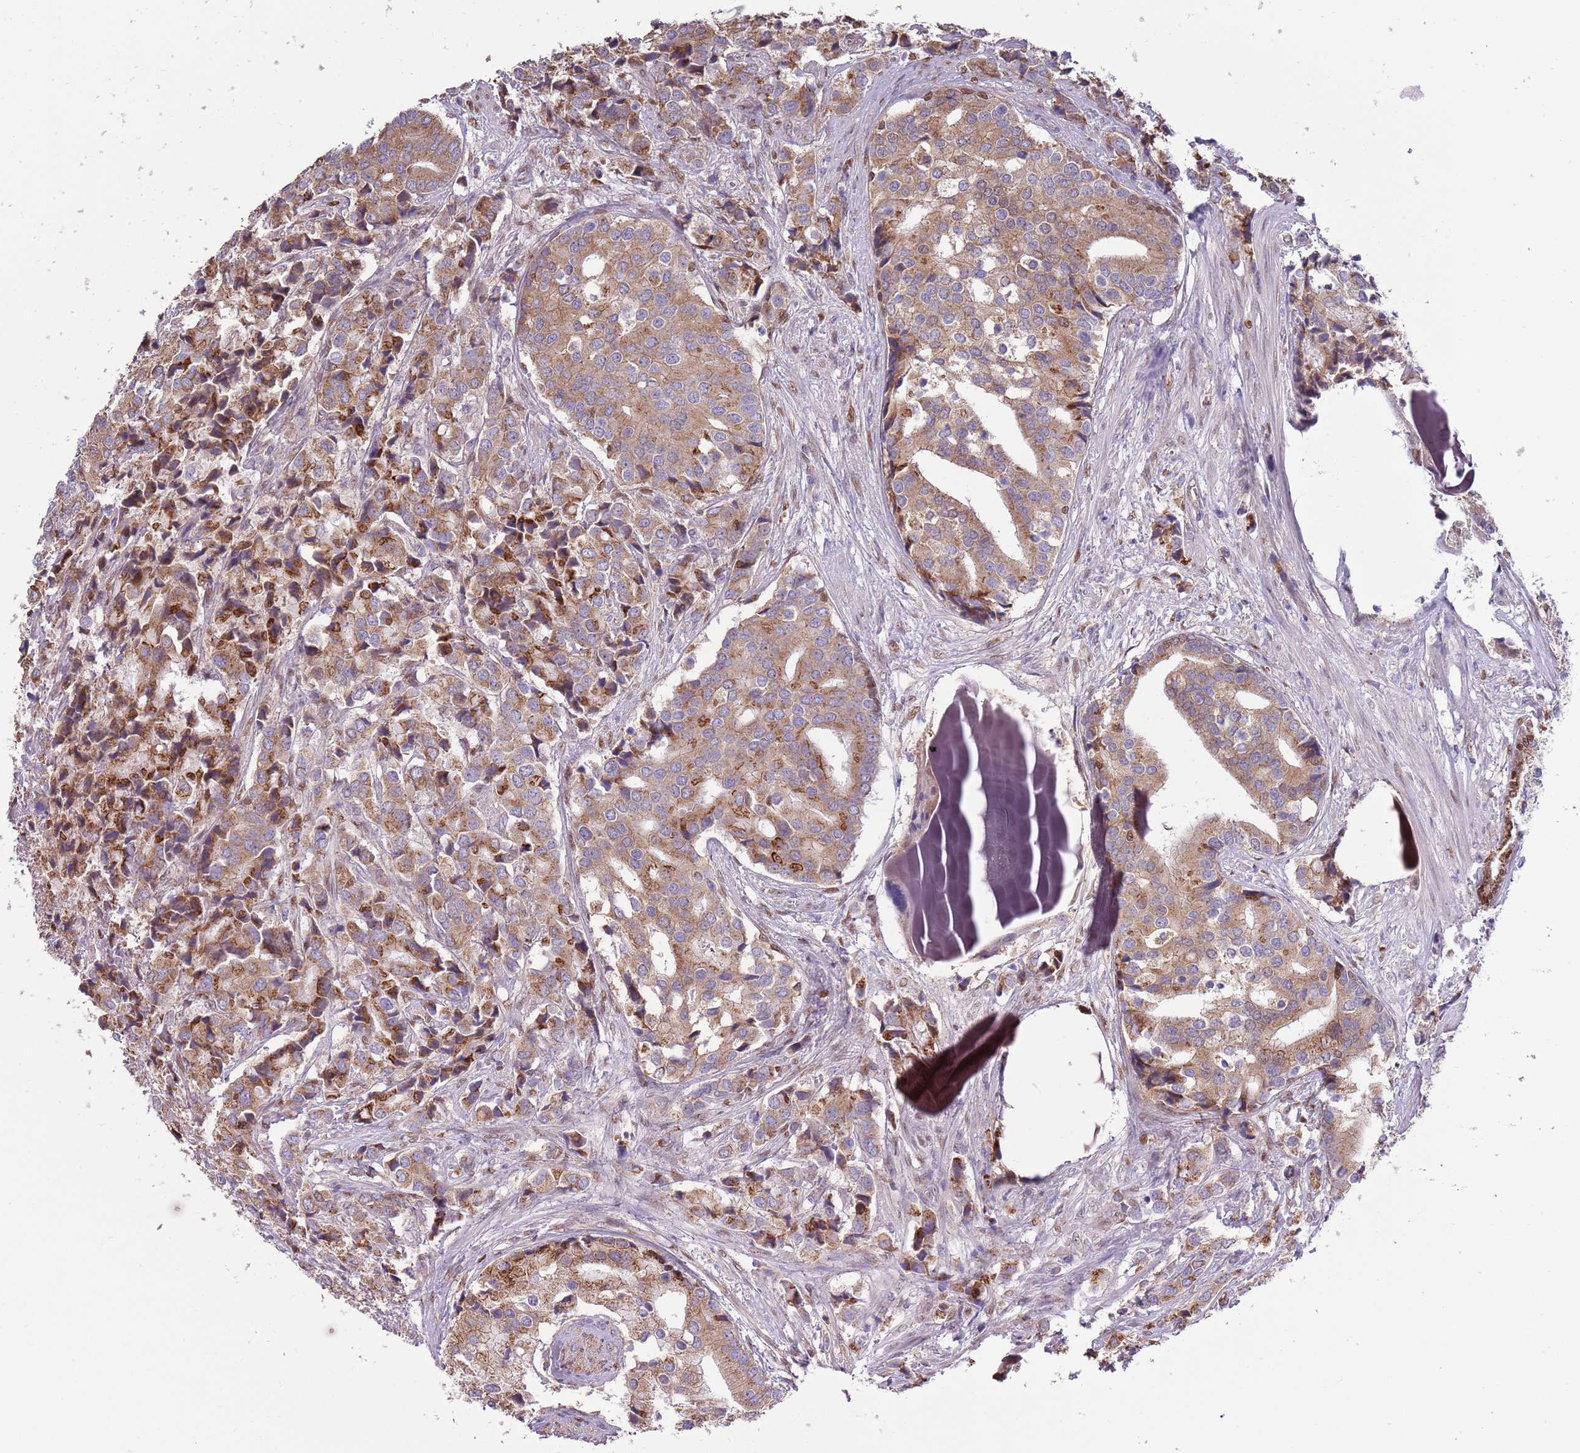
{"staining": {"intensity": "moderate", "quantity": ">75%", "location": "cytoplasmic/membranous"}, "tissue": "prostate cancer", "cell_type": "Tumor cells", "image_type": "cancer", "snomed": [{"axis": "morphology", "description": "Adenocarcinoma, High grade"}, {"axis": "topography", "description": "Prostate"}], "caption": "A high-resolution histopathology image shows IHC staining of prostate cancer, which exhibits moderate cytoplasmic/membranous expression in about >75% of tumor cells.", "gene": "ARL2BP", "patient": {"sex": "male", "age": 62}}